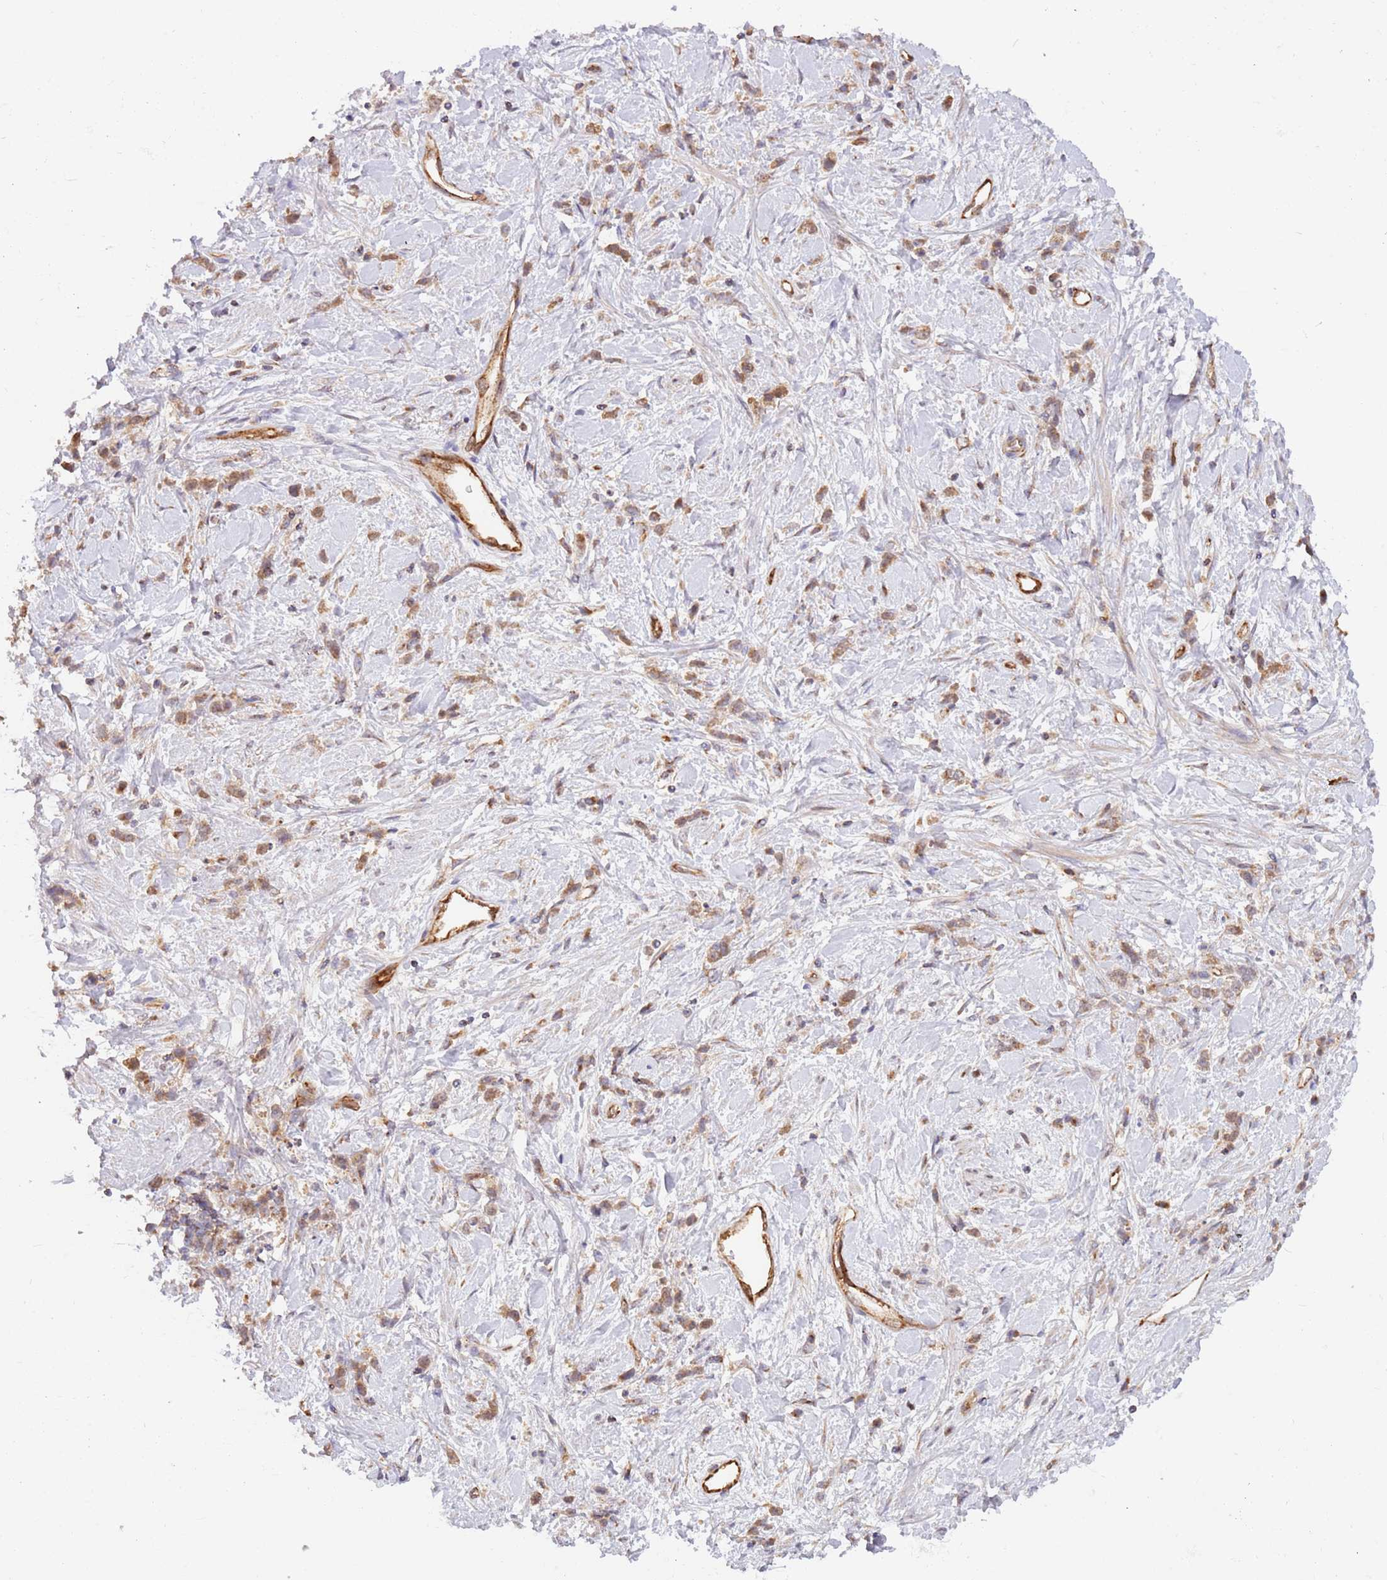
{"staining": {"intensity": "moderate", "quantity": ">75%", "location": "cytoplasmic/membranous"}, "tissue": "stomach cancer", "cell_type": "Tumor cells", "image_type": "cancer", "snomed": [{"axis": "morphology", "description": "Adenocarcinoma, NOS"}, {"axis": "topography", "description": "Stomach"}], "caption": "Tumor cells display medium levels of moderate cytoplasmic/membranous staining in about >75% of cells in human adenocarcinoma (stomach). (DAB = brown stain, brightfield microscopy at high magnification).", "gene": "GUK1", "patient": {"sex": "female", "age": 60}}